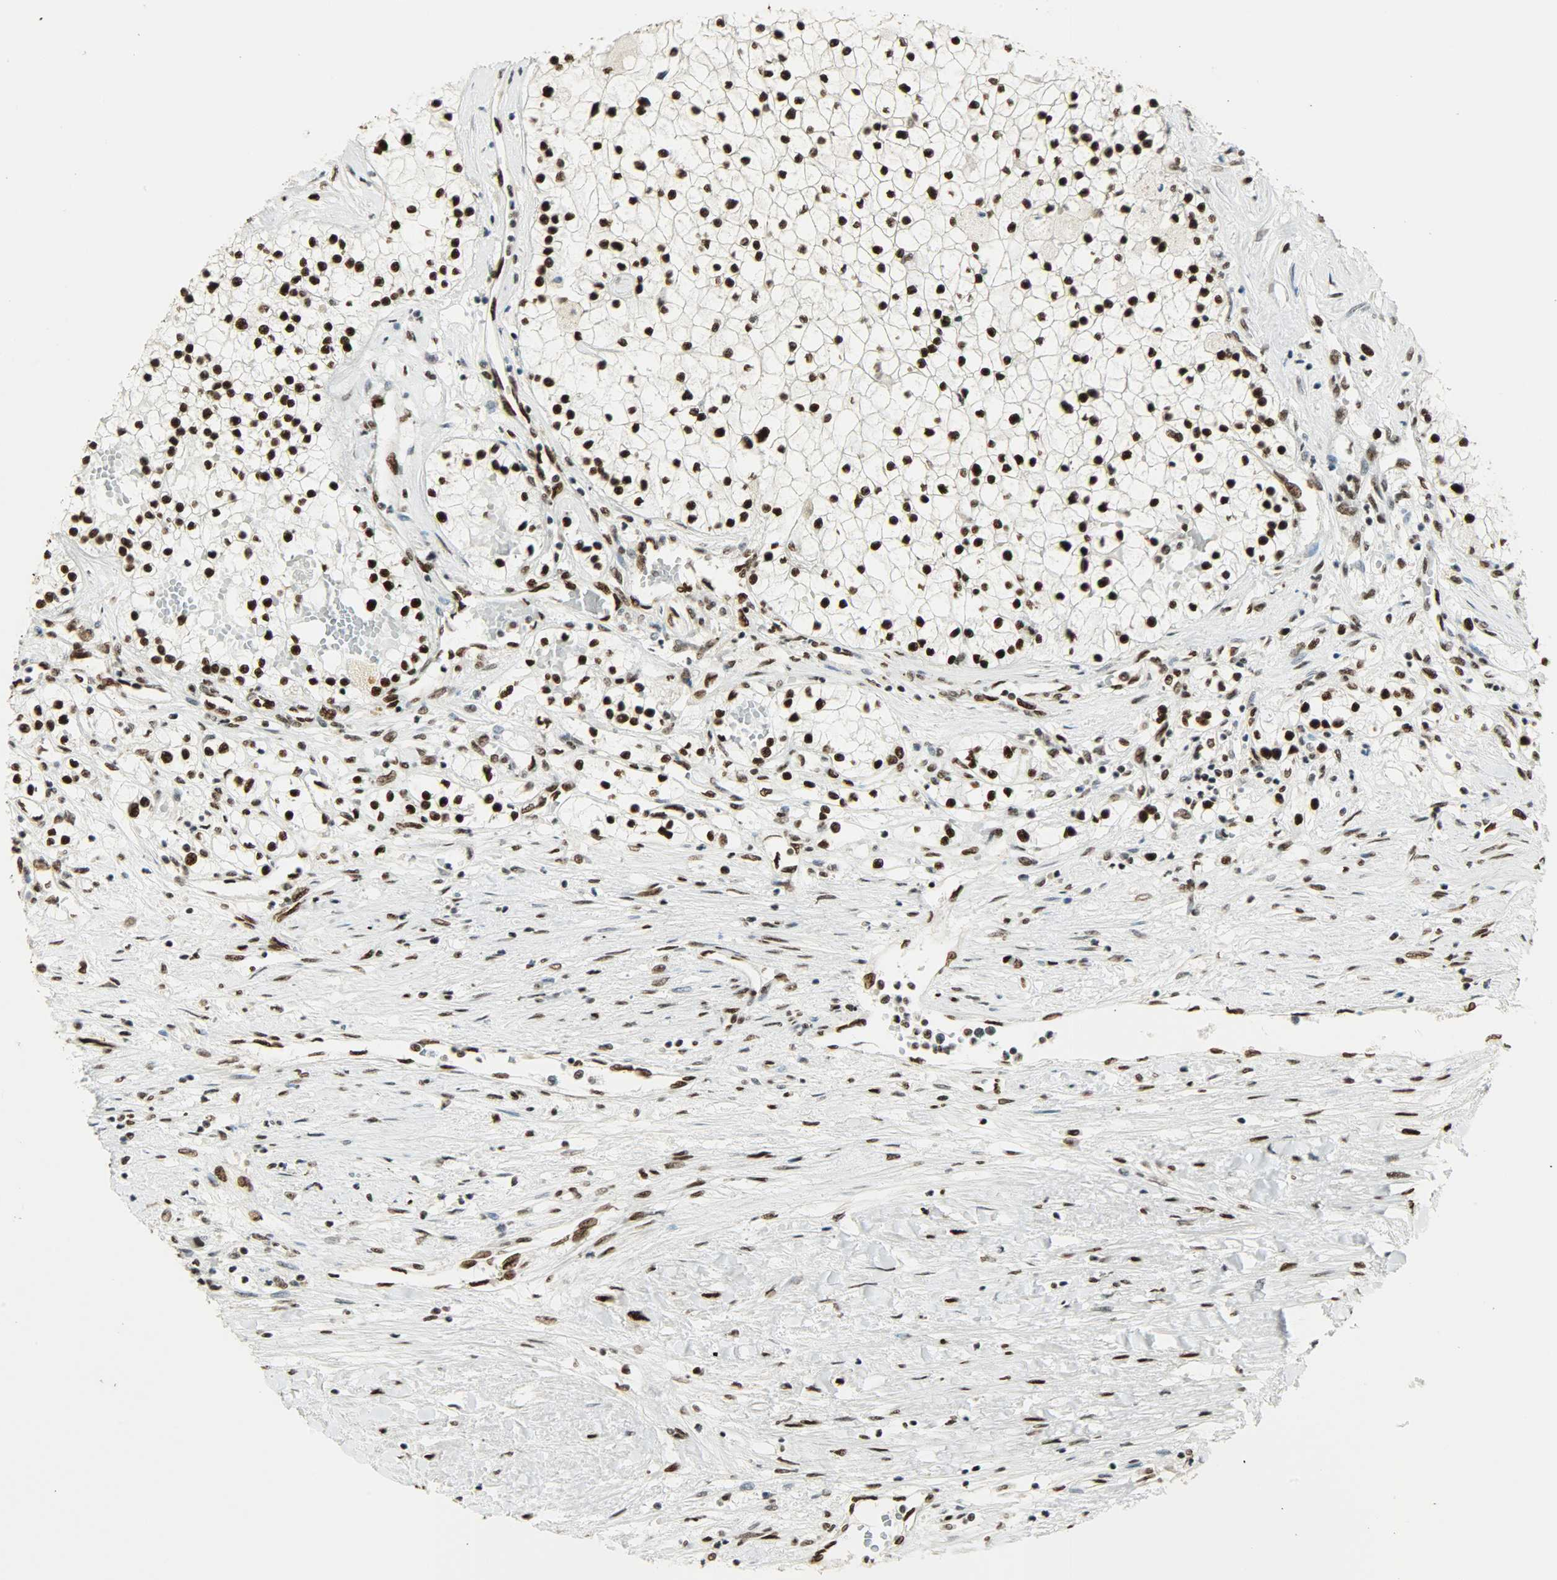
{"staining": {"intensity": "strong", "quantity": ">75%", "location": "nuclear"}, "tissue": "renal cancer", "cell_type": "Tumor cells", "image_type": "cancer", "snomed": [{"axis": "morphology", "description": "Adenocarcinoma, NOS"}, {"axis": "topography", "description": "Kidney"}], "caption": "Strong nuclear staining for a protein is appreciated in about >75% of tumor cells of renal cancer (adenocarcinoma) using immunohistochemistry (IHC).", "gene": "MYEF2", "patient": {"sex": "male", "age": 68}}